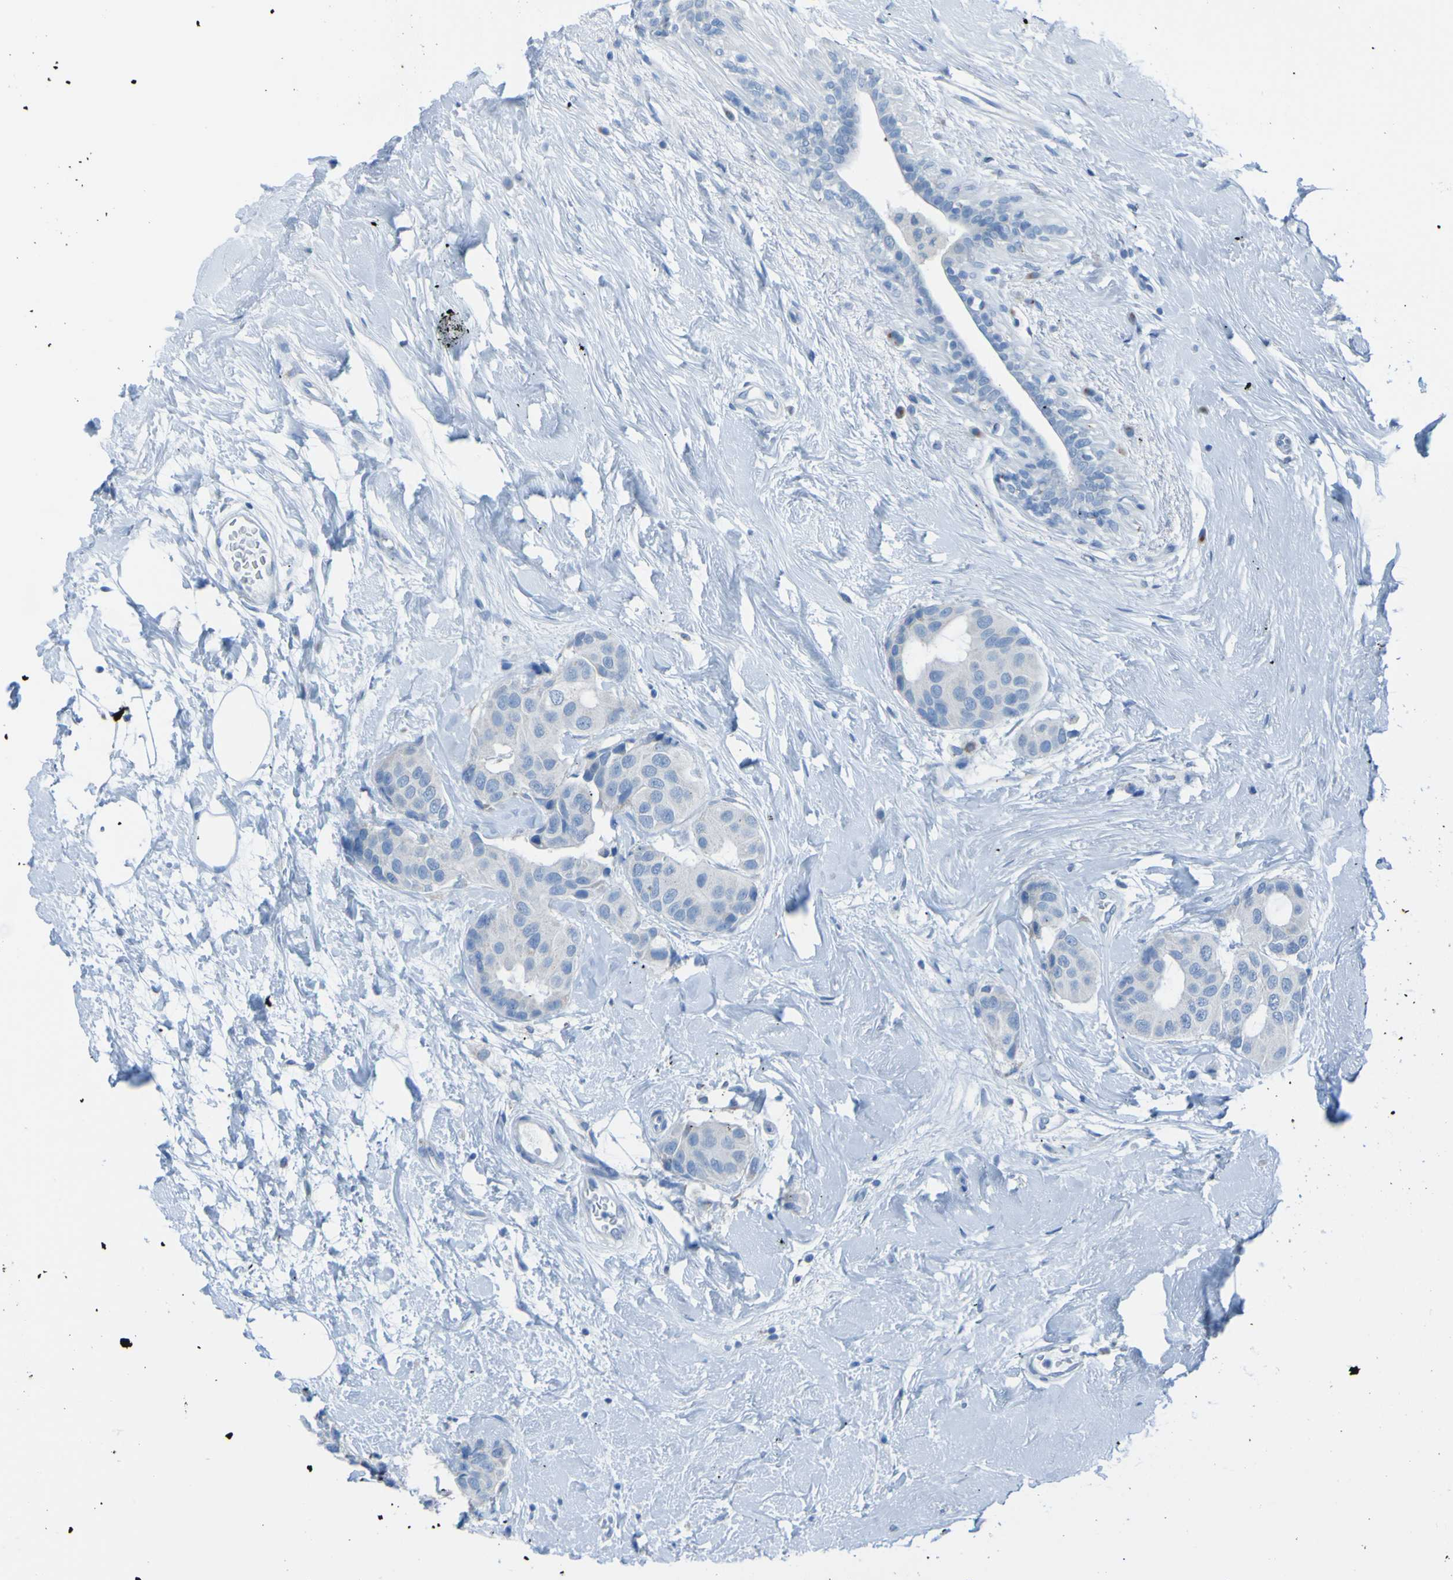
{"staining": {"intensity": "negative", "quantity": "none", "location": "none"}, "tissue": "breast cancer", "cell_type": "Tumor cells", "image_type": "cancer", "snomed": [{"axis": "morphology", "description": "Normal tissue, NOS"}, {"axis": "morphology", "description": "Duct carcinoma"}, {"axis": "topography", "description": "Breast"}], "caption": "Breast cancer stained for a protein using IHC reveals no expression tumor cells.", "gene": "ACMSD", "patient": {"sex": "female", "age": 39}}